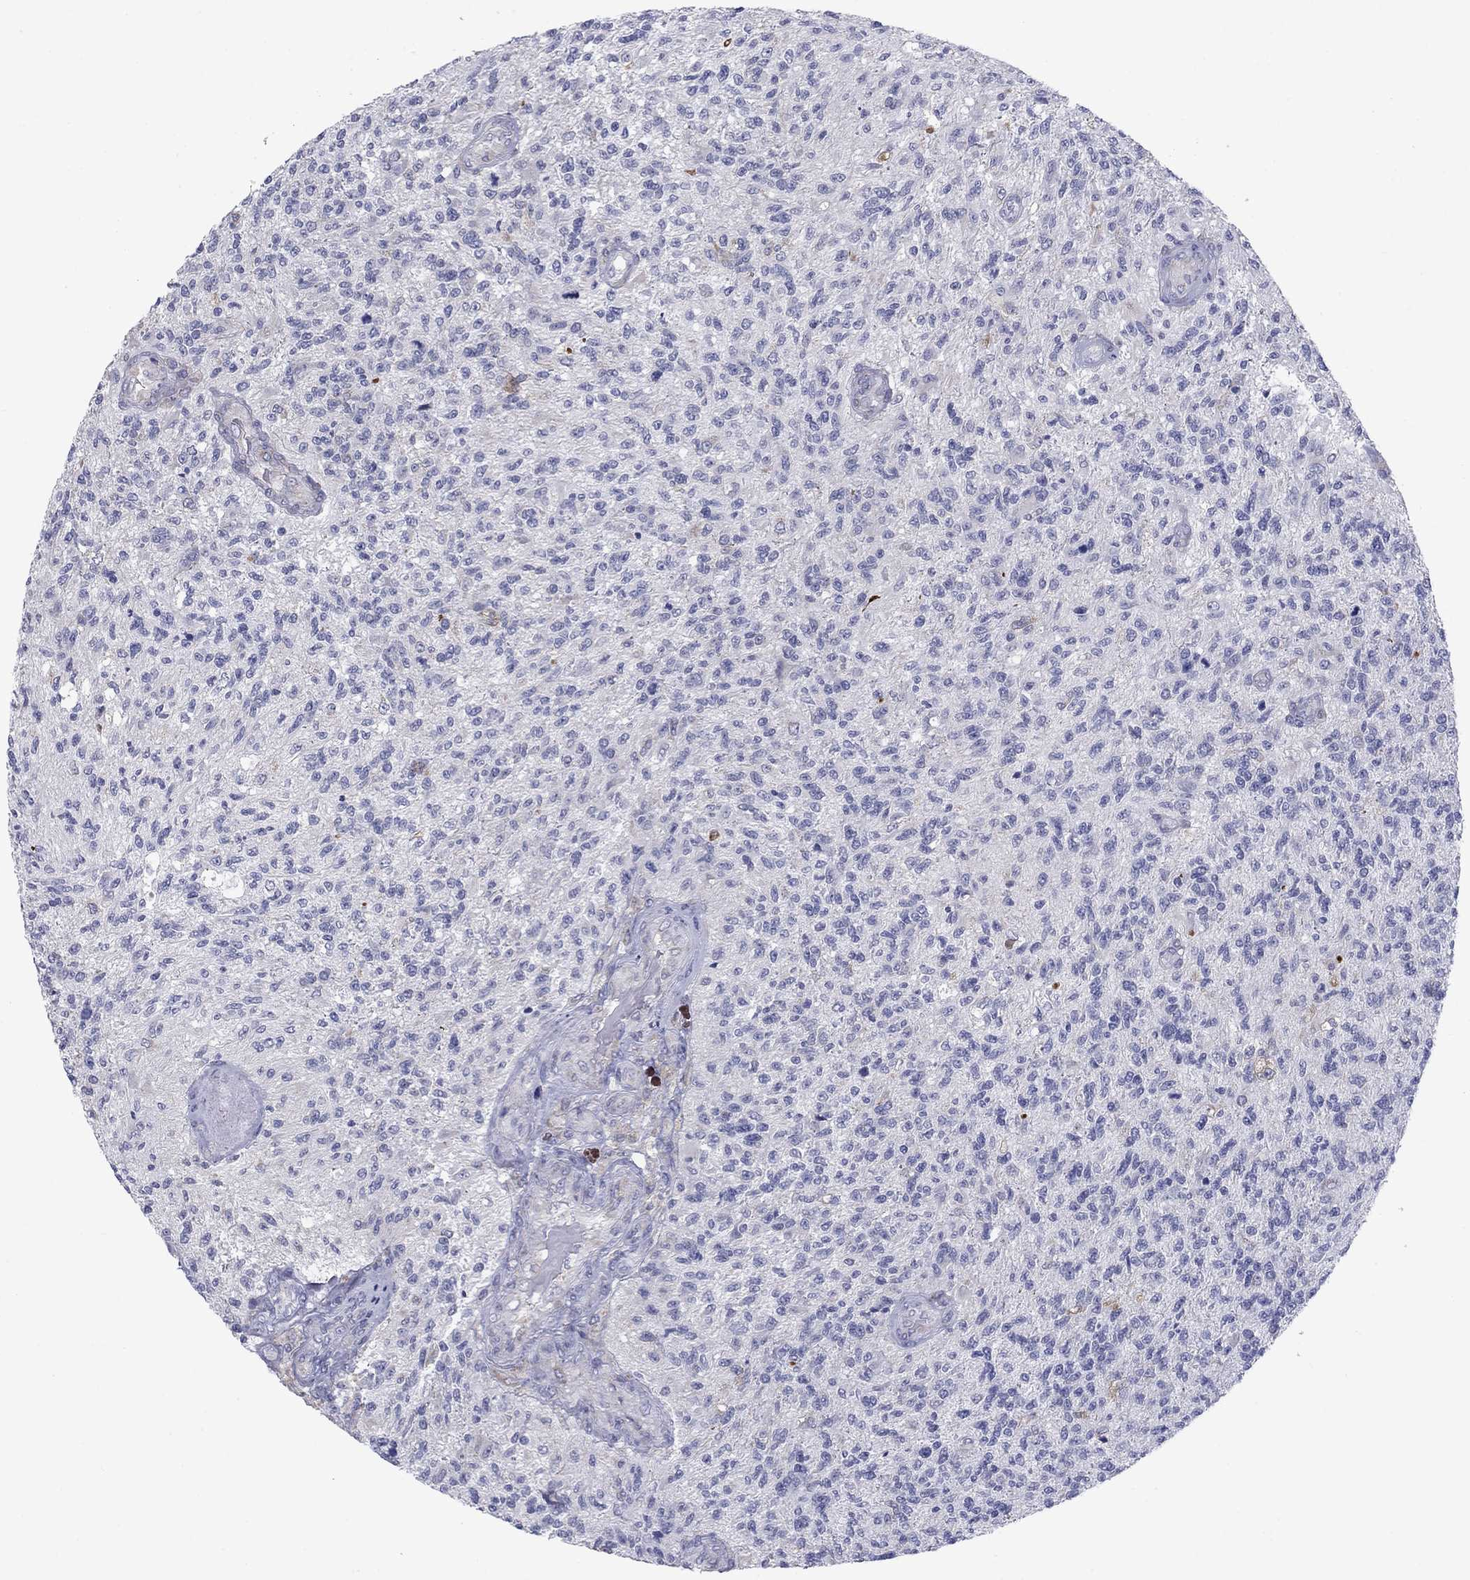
{"staining": {"intensity": "negative", "quantity": "none", "location": "none"}, "tissue": "glioma", "cell_type": "Tumor cells", "image_type": "cancer", "snomed": [{"axis": "morphology", "description": "Glioma, malignant, High grade"}, {"axis": "topography", "description": "Brain"}], "caption": "This is an IHC photomicrograph of human glioma. There is no staining in tumor cells.", "gene": "TMPRSS11A", "patient": {"sex": "male", "age": 56}}